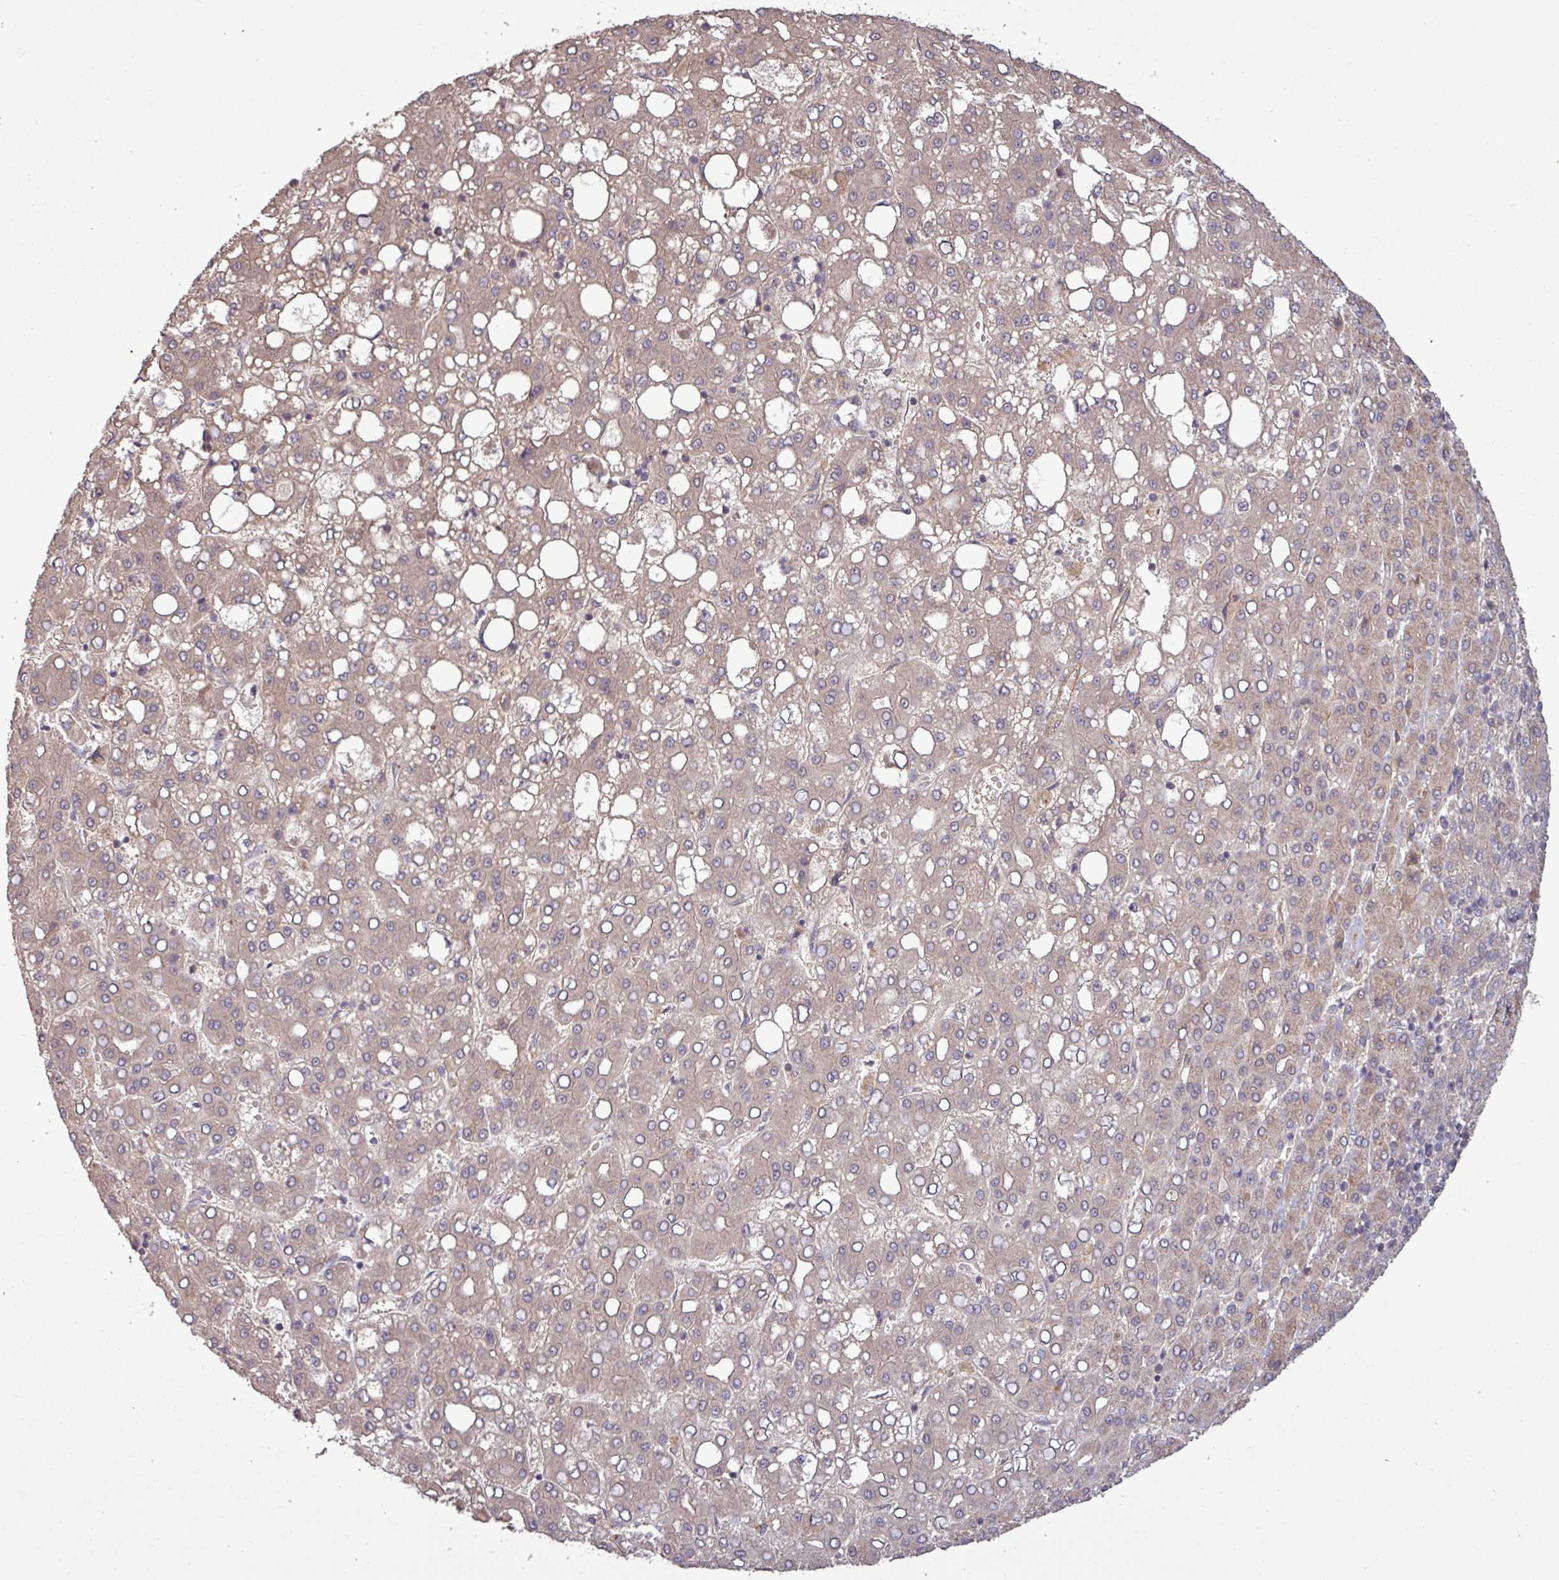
{"staining": {"intensity": "weak", "quantity": ">75%", "location": "cytoplasmic/membranous"}, "tissue": "liver cancer", "cell_type": "Tumor cells", "image_type": "cancer", "snomed": [{"axis": "morphology", "description": "Carcinoma, Hepatocellular, NOS"}, {"axis": "topography", "description": "Liver"}], "caption": "Tumor cells show low levels of weak cytoplasmic/membranous expression in about >75% of cells in human hepatocellular carcinoma (liver).", "gene": "TRABD2A", "patient": {"sex": "male", "age": 65}}